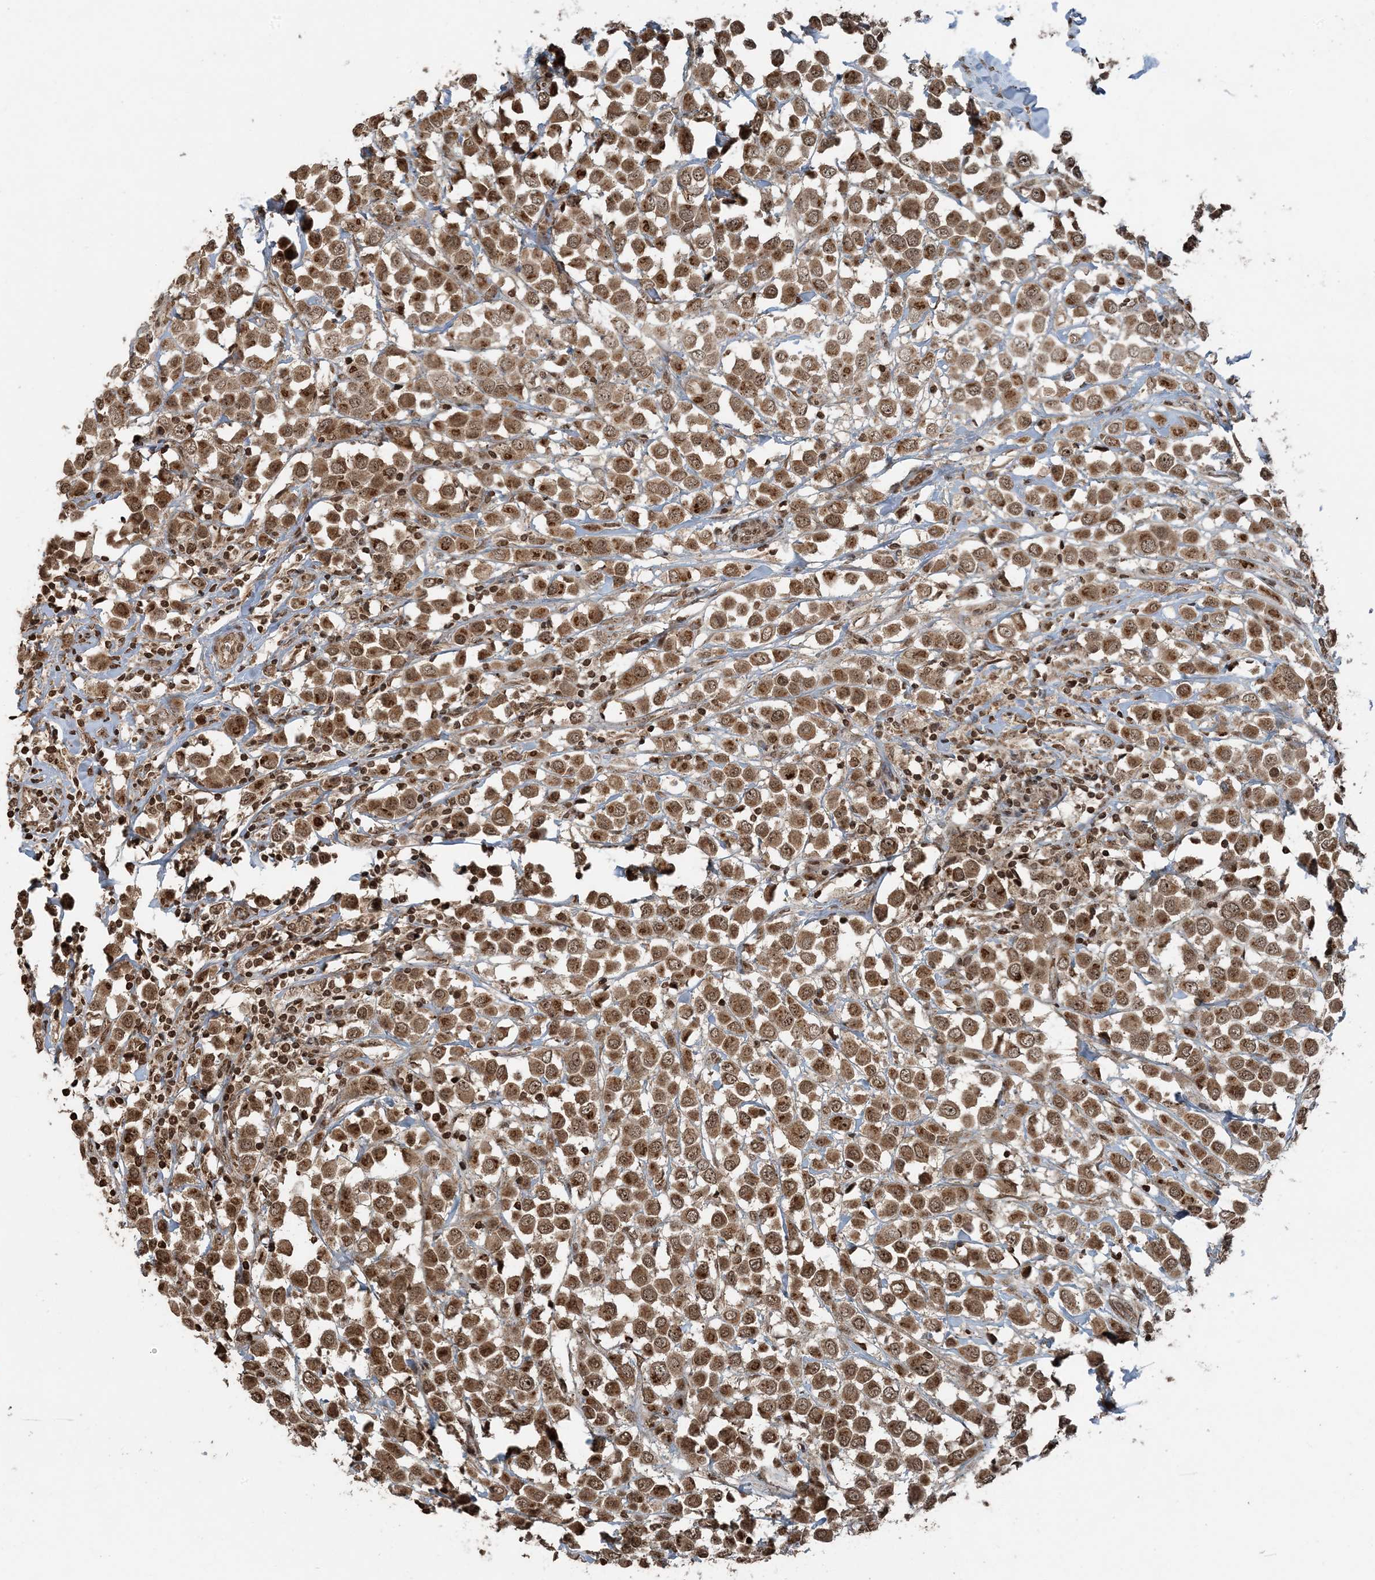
{"staining": {"intensity": "moderate", "quantity": ">75%", "location": "cytoplasmic/membranous,nuclear"}, "tissue": "breast cancer", "cell_type": "Tumor cells", "image_type": "cancer", "snomed": [{"axis": "morphology", "description": "Duct carcinoma"}, {"axis": "topography", "description": "Breast"}], "caption": "This is an image of immunohistochemistry (IHC) staining of breast cancer, which shows moderate expression in the cytoplasmic/membranous and nuclear of tumor cells.", "gene": "ZFAND2B", "patient": {"sex": "female", "age": 61}}